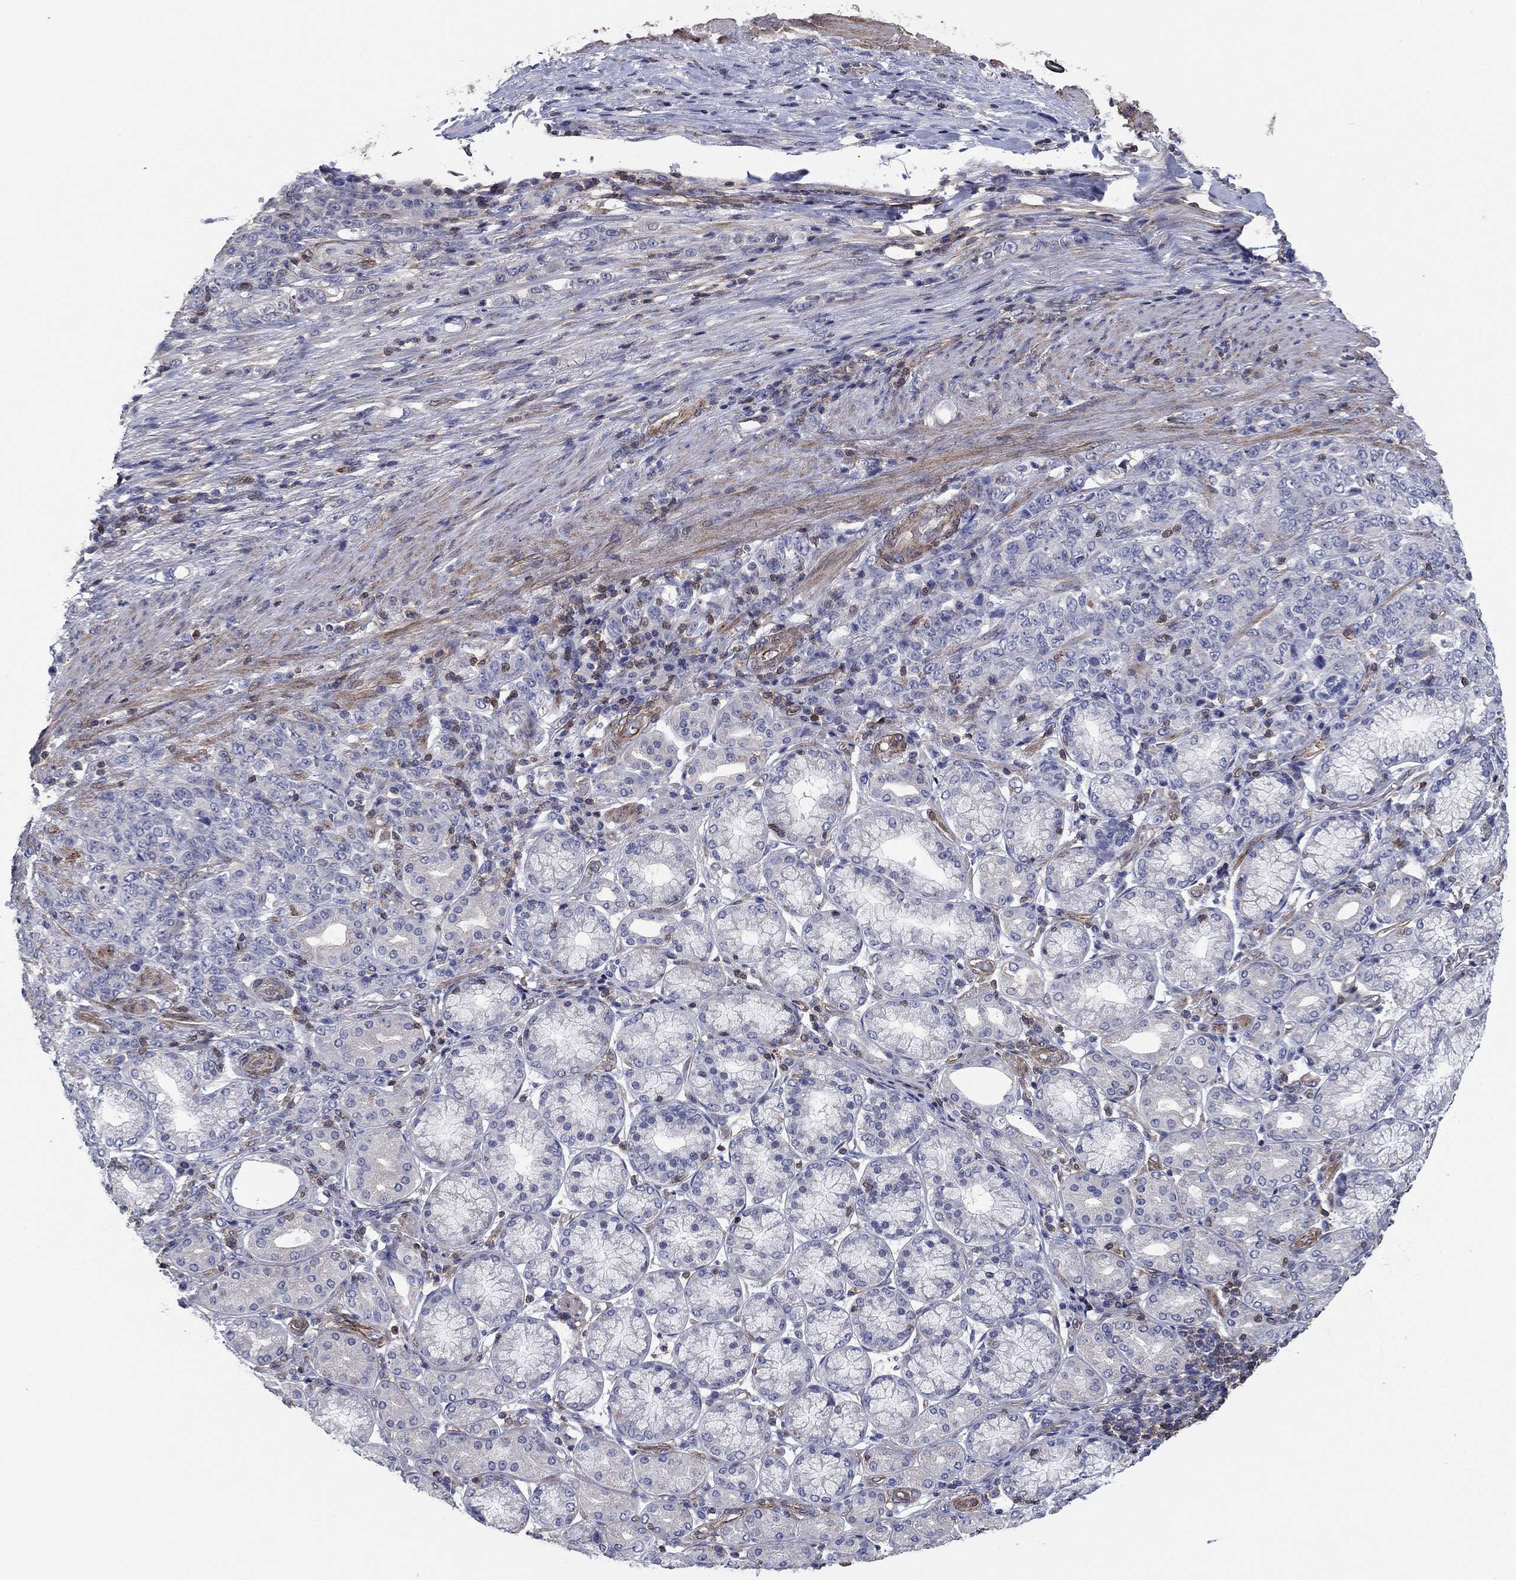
{"staining": {"intensity": "negative", "quantity": "none", "location": "none"}, "tissue": "stomach cancer", "cell_type": "Tumor cells", "image_type": "cancer", "snomed": [{"axis": "morphology", "description": "Normal tissue, NOS"}, {"axis": "morphology", "description": "Adenocarcinoma, NOS"}, {"axis": "topography", "description": "Stomach"}], "caption": "This micrograph is of stomach cancer (adenocarcinoma) stained with immunohistochemistry to label a protein in brown with the nuclei are counter-stained blue. There is no expression in tumor cells.", "gene": "PSD4", "patient": {"sex": "female", "age": 79}}